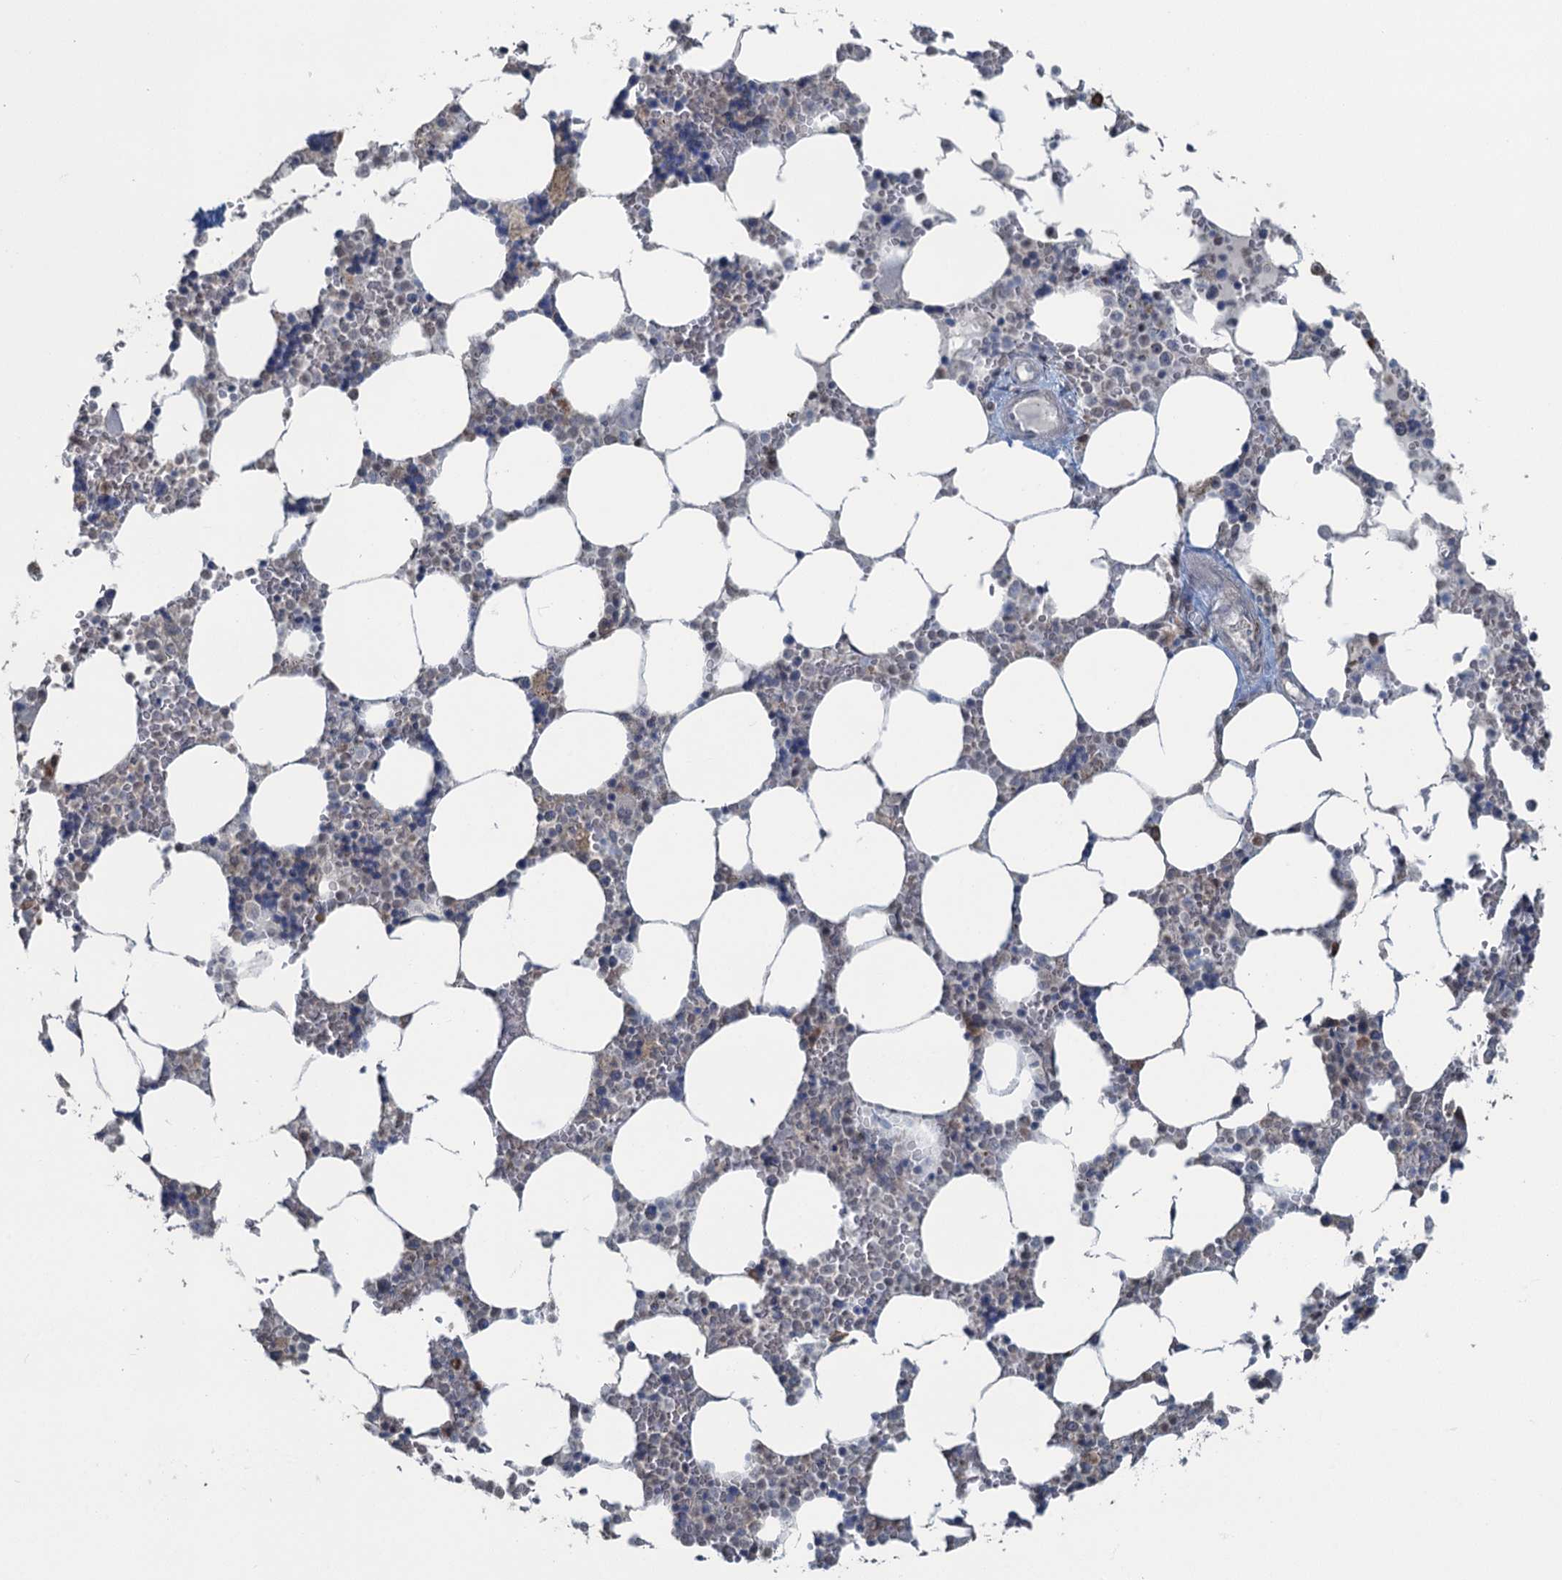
{"staining": {"intensity": "weak", "quantity": "25%-75%", "location": "cytoplasmic/membranous"}, "tissue": "bone marrow", "cell_type": "Hematopoietic cells", "image_type": "normal", "snomed": [{"axis": "morphology", "description": "Normal tissue, NOS"}, {"axis": "topography", "description": "Bone marrow"}], "caption": "An image of human bone marrow stained for a protein exhibits weak cytoplasmic/membranous brown staining in hematopoietic cells. The protein of interest is stained brown, and the nuclei are stained in blue (DAB IHC with brightfield microscopy, high magnification).", "gene": "TEX35", "patient": {"sex": "male", "age": 64}}